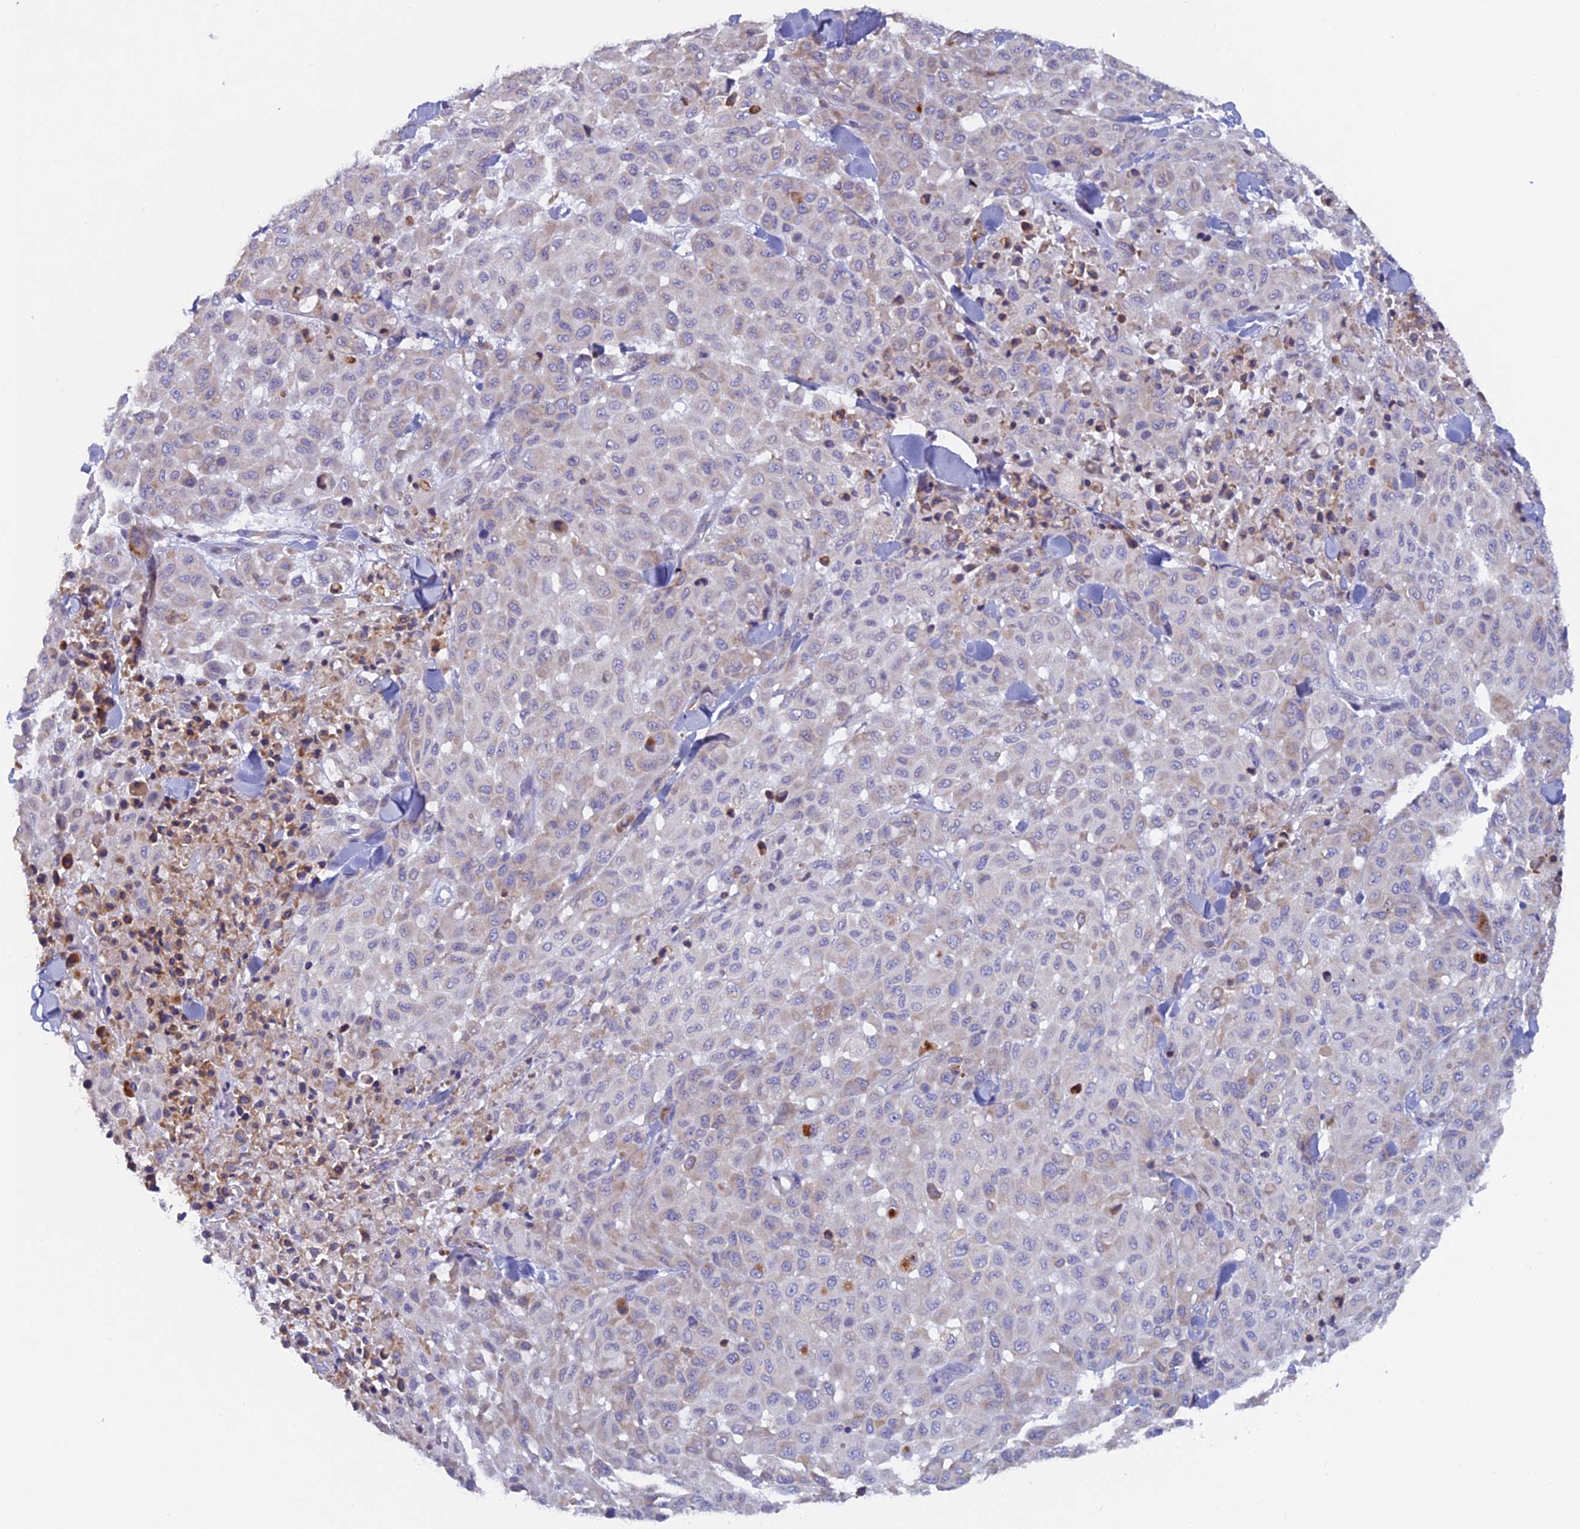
{"staining": {"intensity": "weak", "quantity": "<25%", "location": "cytoplasmic/membranous"}, "tissue": "melanoma", "cell_type": "Tumor cells", "image_type": "cancer", "snomed": [{"axis": "morphology", "description": "Malignant melanoma, Metastatic site"}, {"axis": "topography", "description": "Skin"}], "caption": "The micrograph reveals no significant positivity in tumor cells of malignant melanoma (metastatic site).", "gene": "ABI3BP", "patient": {"sex": "female", "age": 81}}